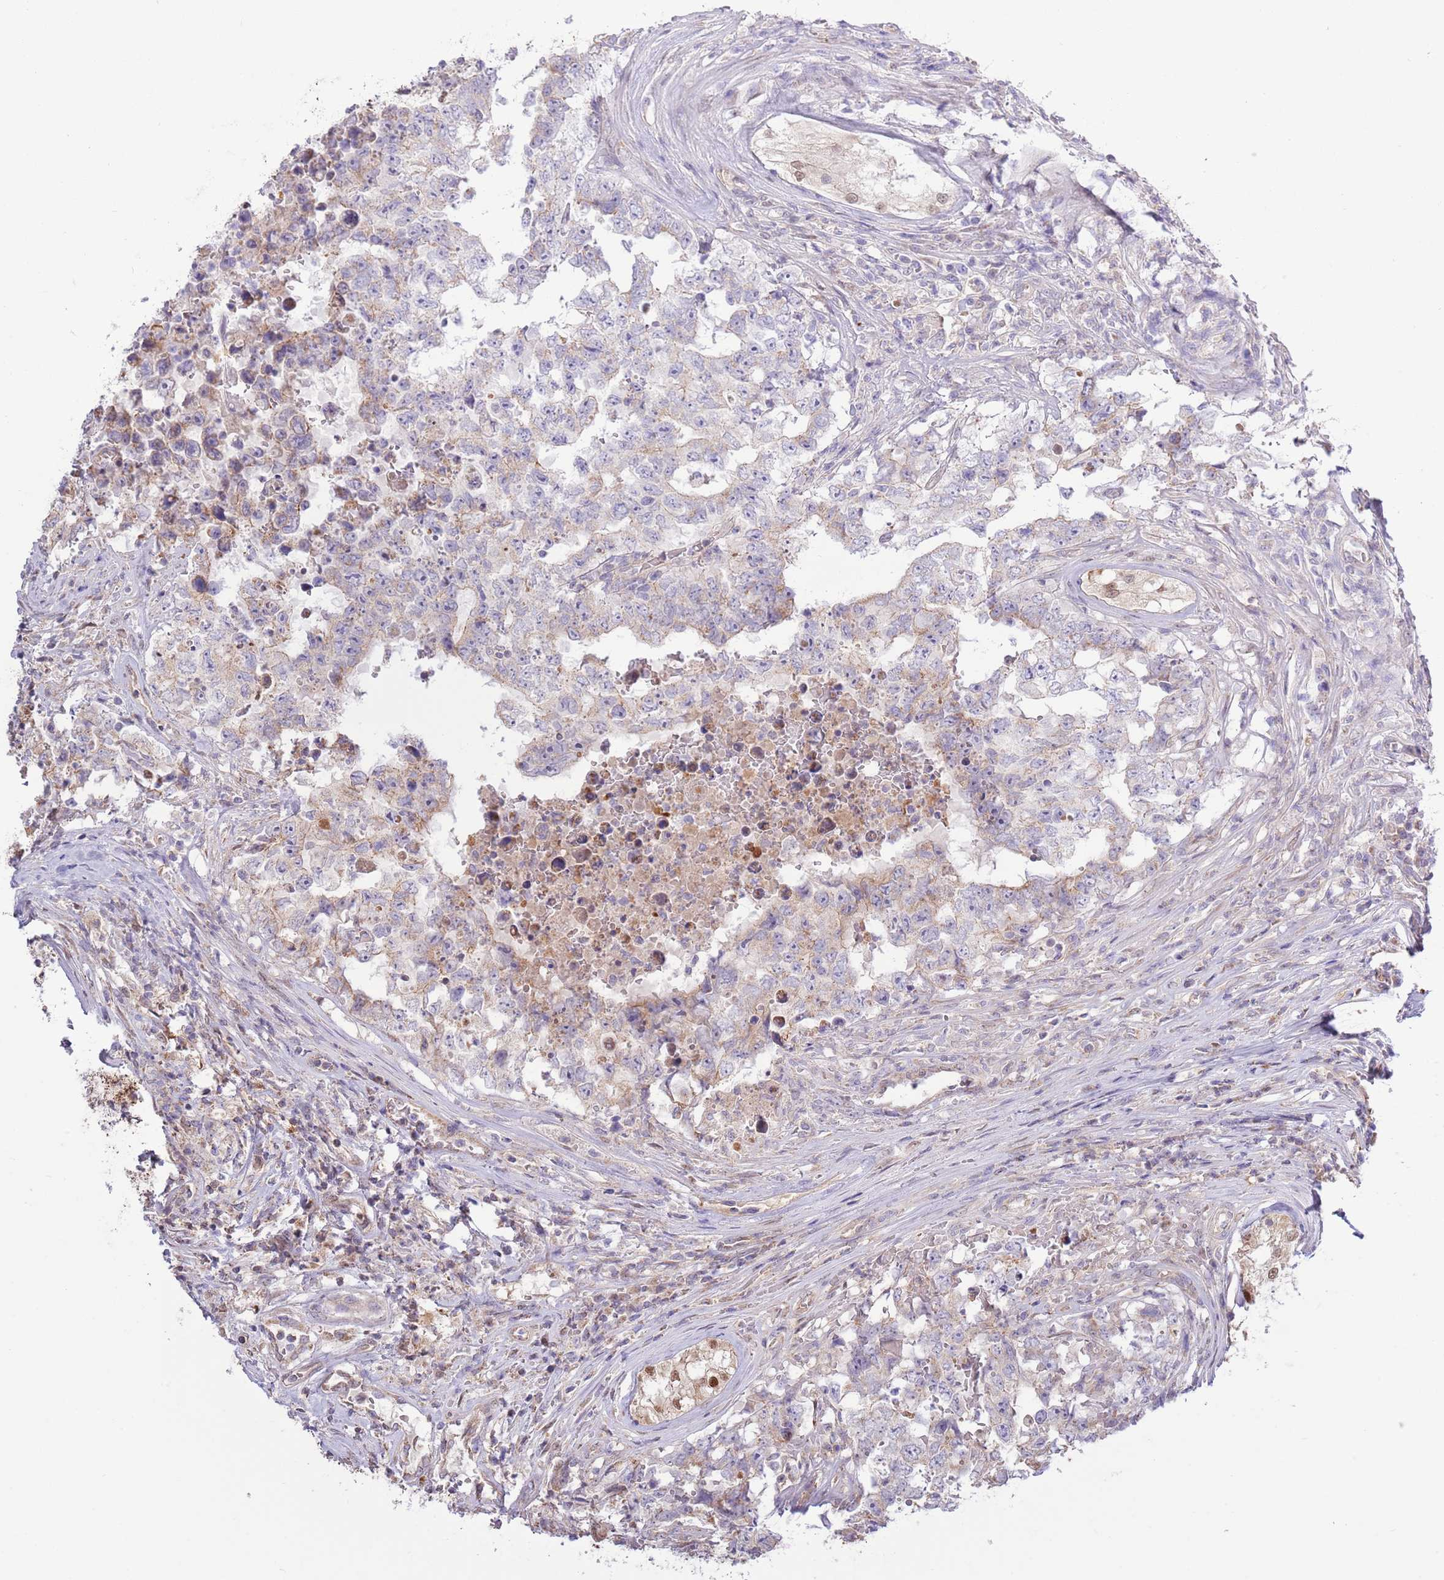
{"staining": {"intensity": "weak", "quantity": "<25%", "location": "cytoplasmic/membranous"}, "tissue": "testis cancer", "cell_type": "Tumor cells", "image_type": "cancer", "snomed": [{"axis": "morphology", "description": "Normal tissue, NOS"}, {"axis": "morphology", "description": "Carcinoma, Embryonal, NOS"}, {"axis": "topography", "description": "Testis"}, {"axis": "topography", "description": "Epididymis"}], "caption": "An IHC photomicrograph of testis cancer is shown. There is no staining in tumor cells of testis cancer.", "gene": "ARL2BP", "patient": {"sex": "male", "age": 25}}